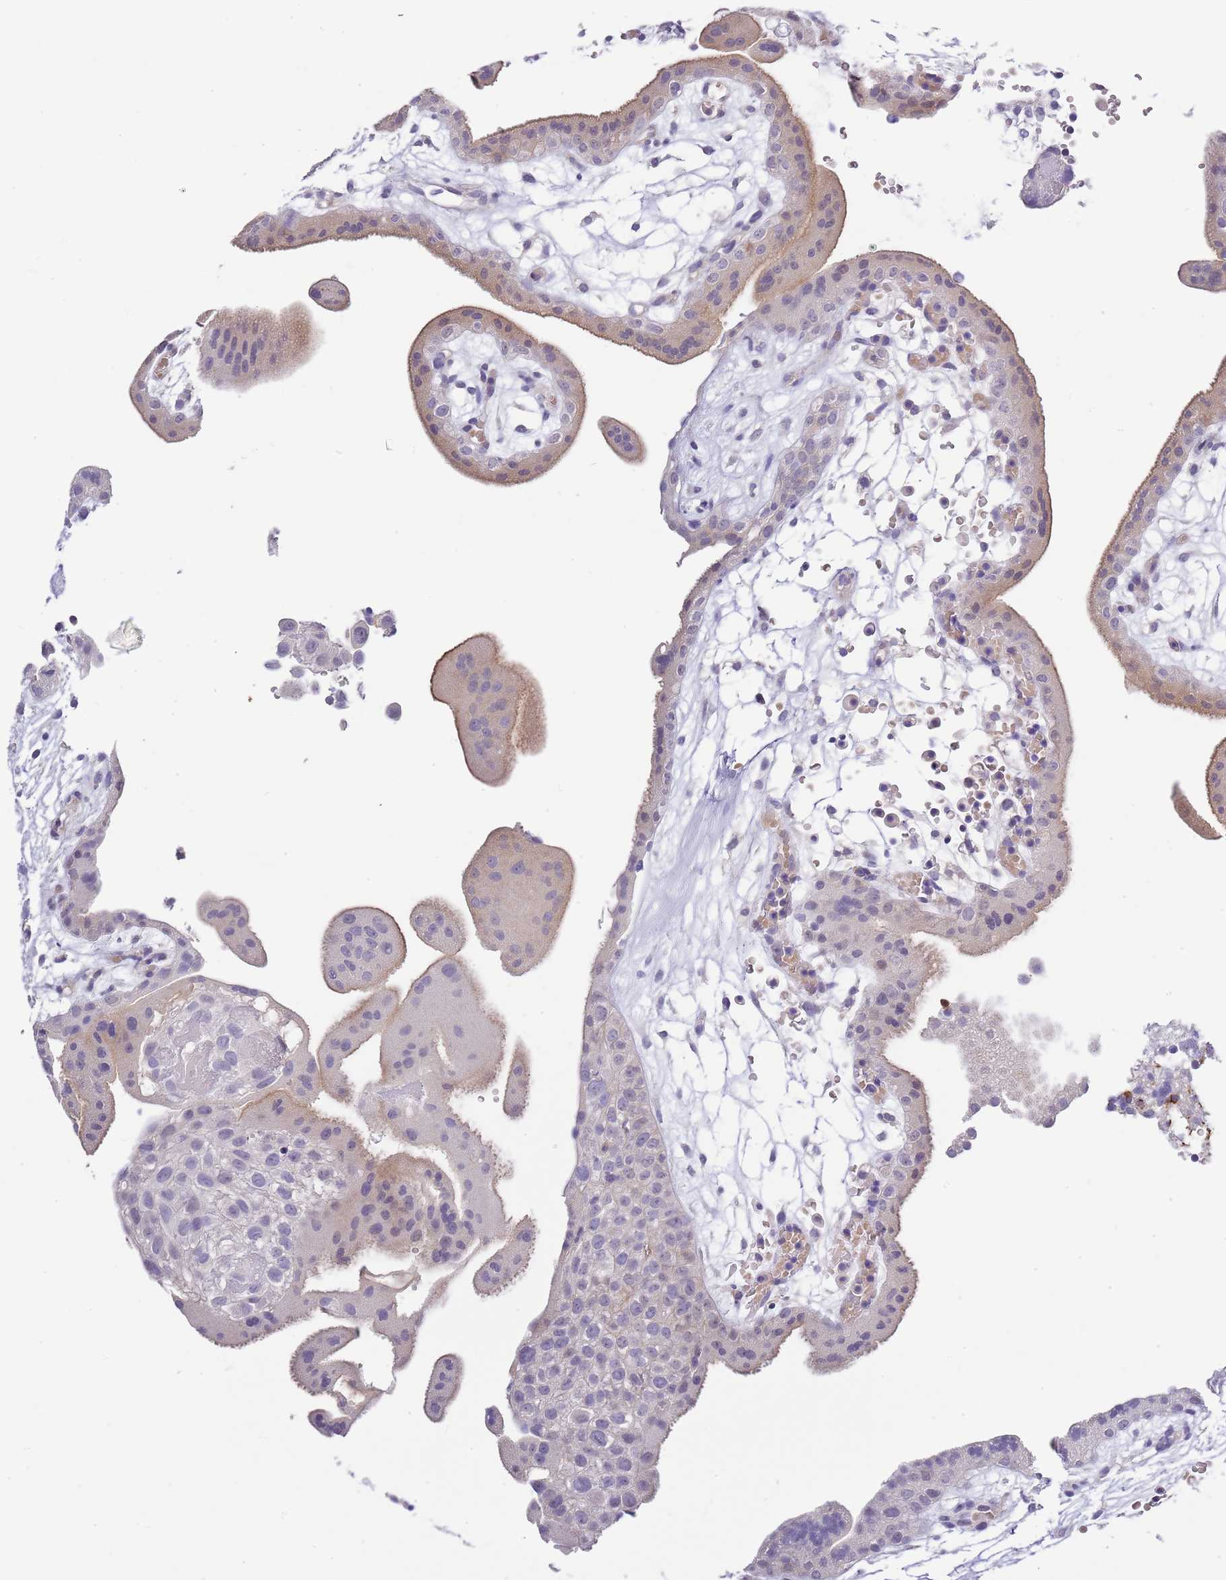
{"staining": {"intensity": "negative", "quantity": "none", "location": "none"}, "tissue": "placenta", "cell_type": "Decidual cells", "image_type": "normal", "snomed": [{"axis": "morphology", "description": "Normal tissue, NOS"}, {"axis": "topography", "description": "Placenta"}], "caption": "This is an immunohistochemistry (IHC) micrograph of benign human placenta. There is no positivity in decidual cells.", "gene": "RFK", "patient": {"sex": "female", "age": 18}}